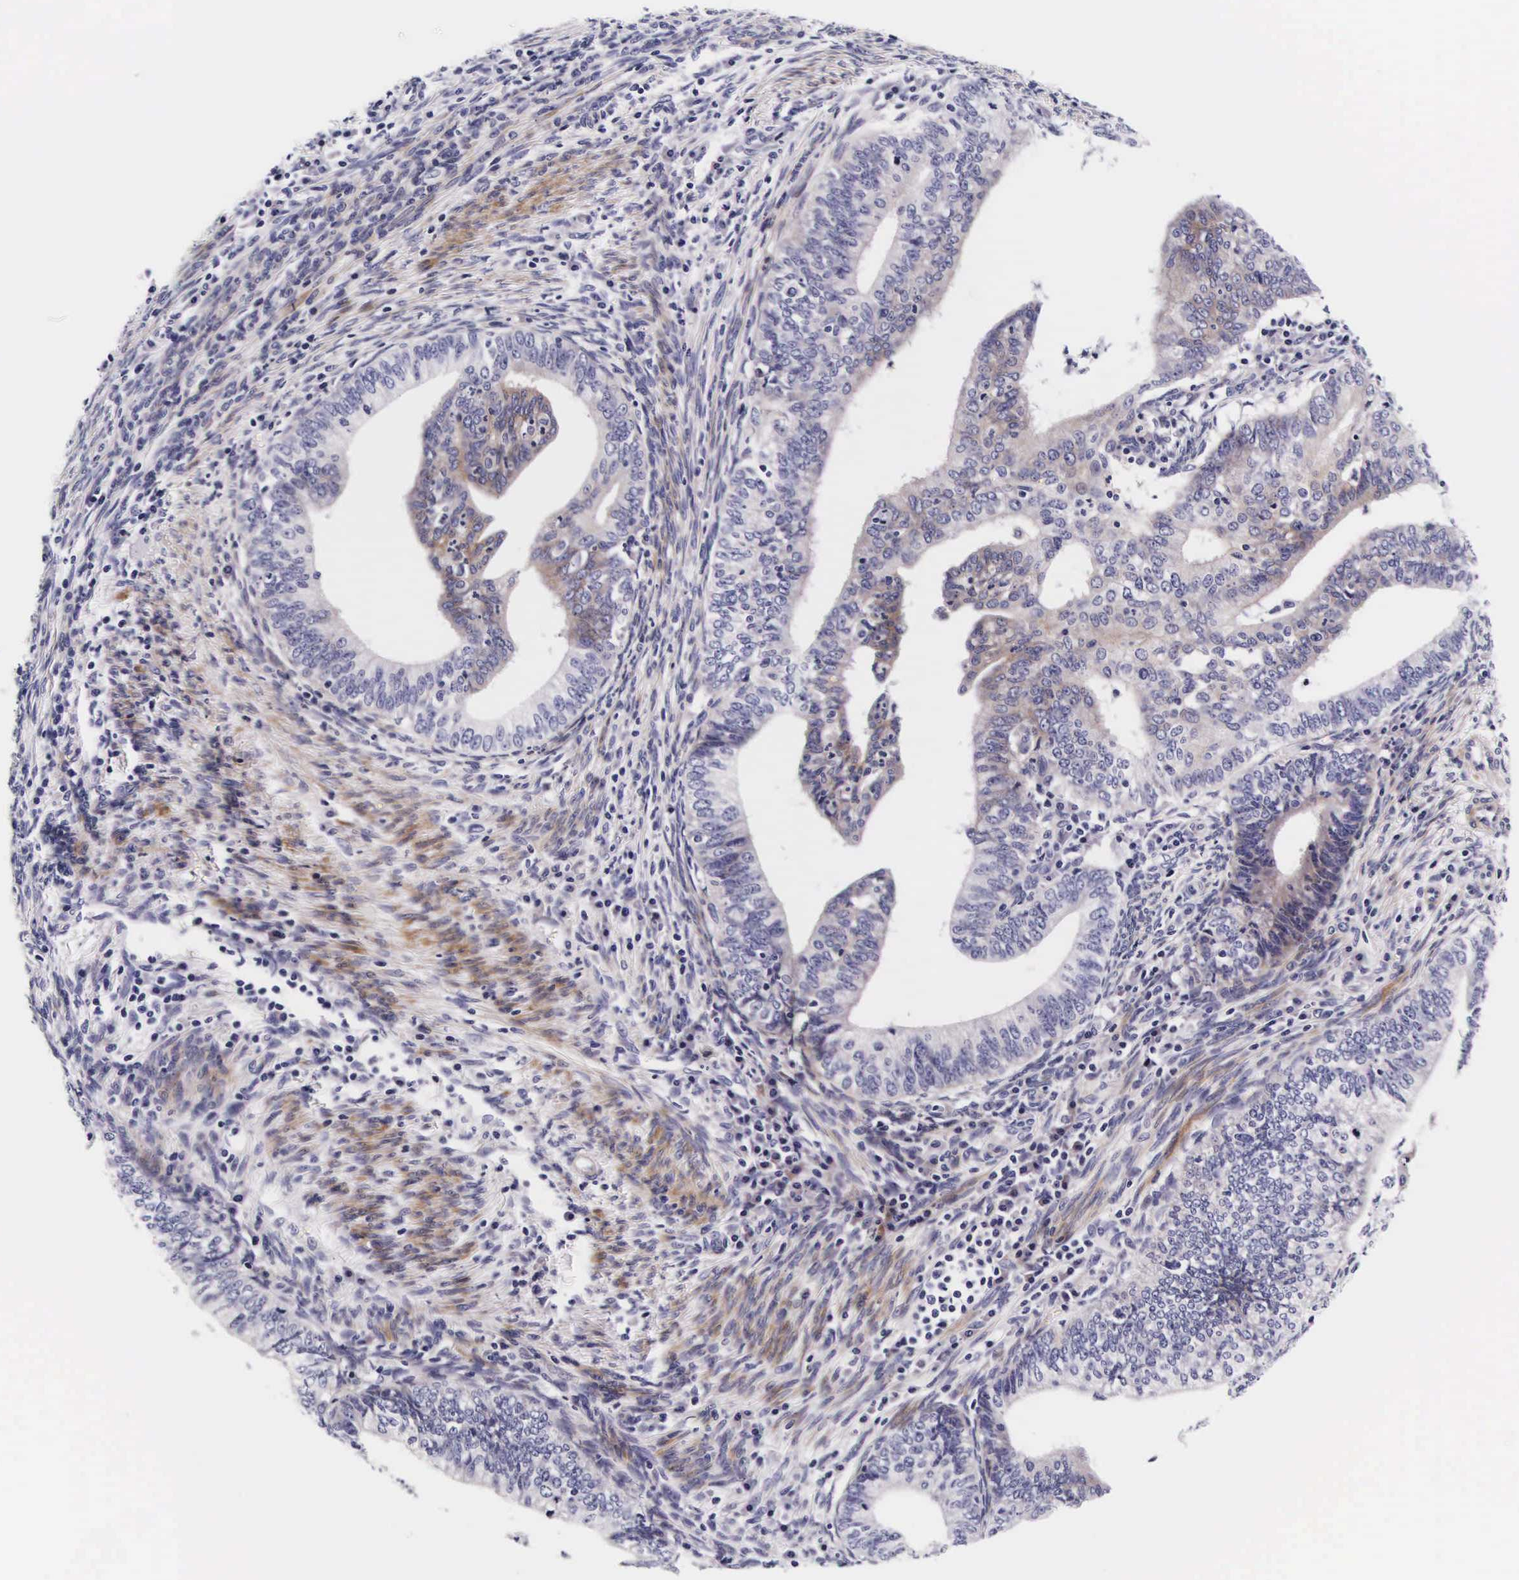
{"staining": {"intensity": "weak", "quantity": "<25%", "location": "cytoplasmic/membranous"}, "tissue": "endometrial cancer", "cell_type": "Tumor cells", "image_type": "cancer", "snomed": [{"axis": "morphology", "description": "Adenocarcinoma, NOS"}, {"axis": "topography", "description": "Endometrium"}], "caption": "Tumor cells show no significant protein staining in endometrial adenocarcinoma.", "gene": "UPRT", "patient": {"sex": "female", "age": 66}}